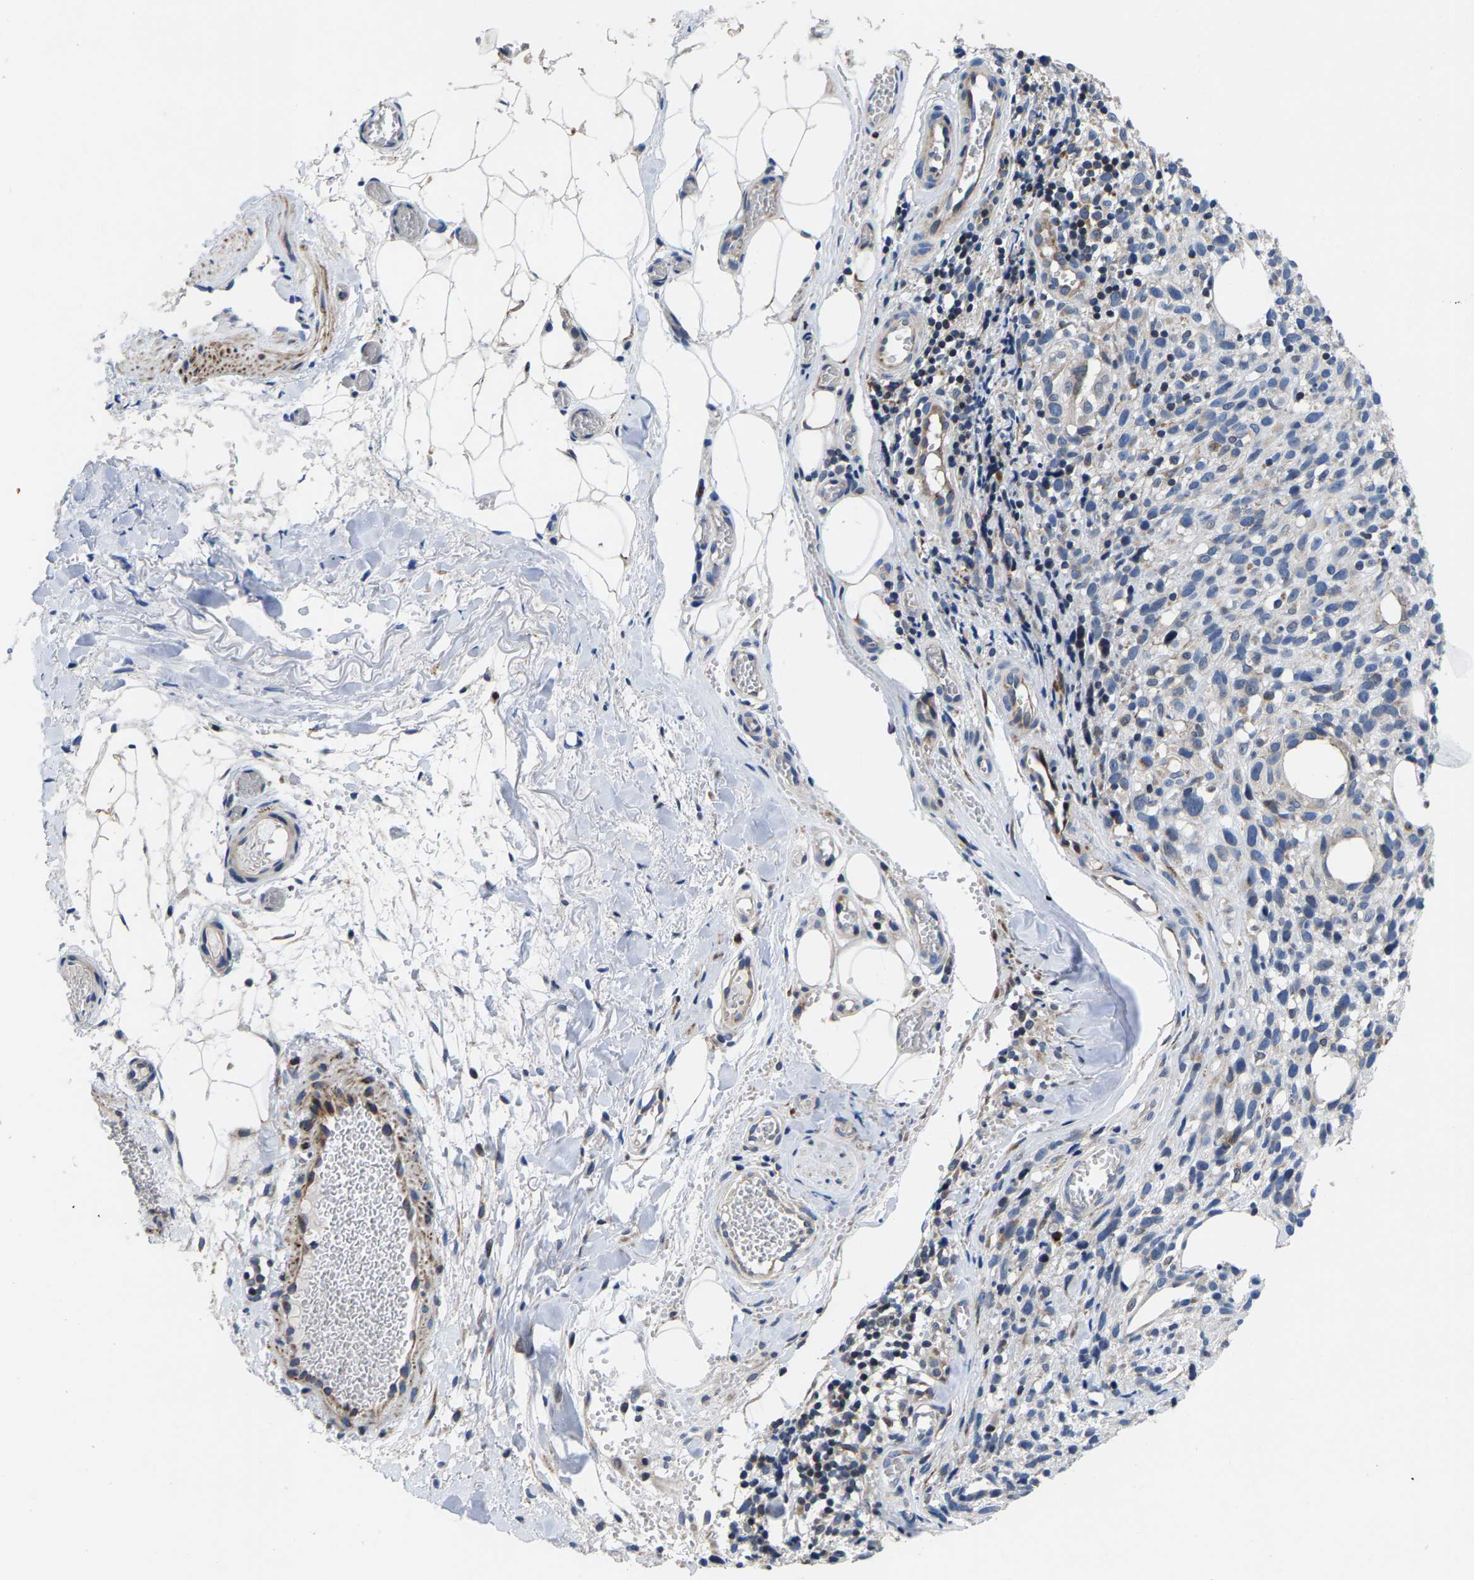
{"staining": {"intensity": "negative", "quantity": "none", "location": "none"}, "tissue": "melanoma", "cell_type": "Tumor cells", "image_type": "cancer", "snomed": [{"axis": "morphology", "description": "Malignant melanoma, NOS"}, {"axis": "topography", "description": "Skin"}], "caption": "A histopathology image of malignant melanoma stained for a protein demonstrates no brown staining in tumor cells.", "gene": "TDRKH", "patient": {"sex": "female", "age": 55}}